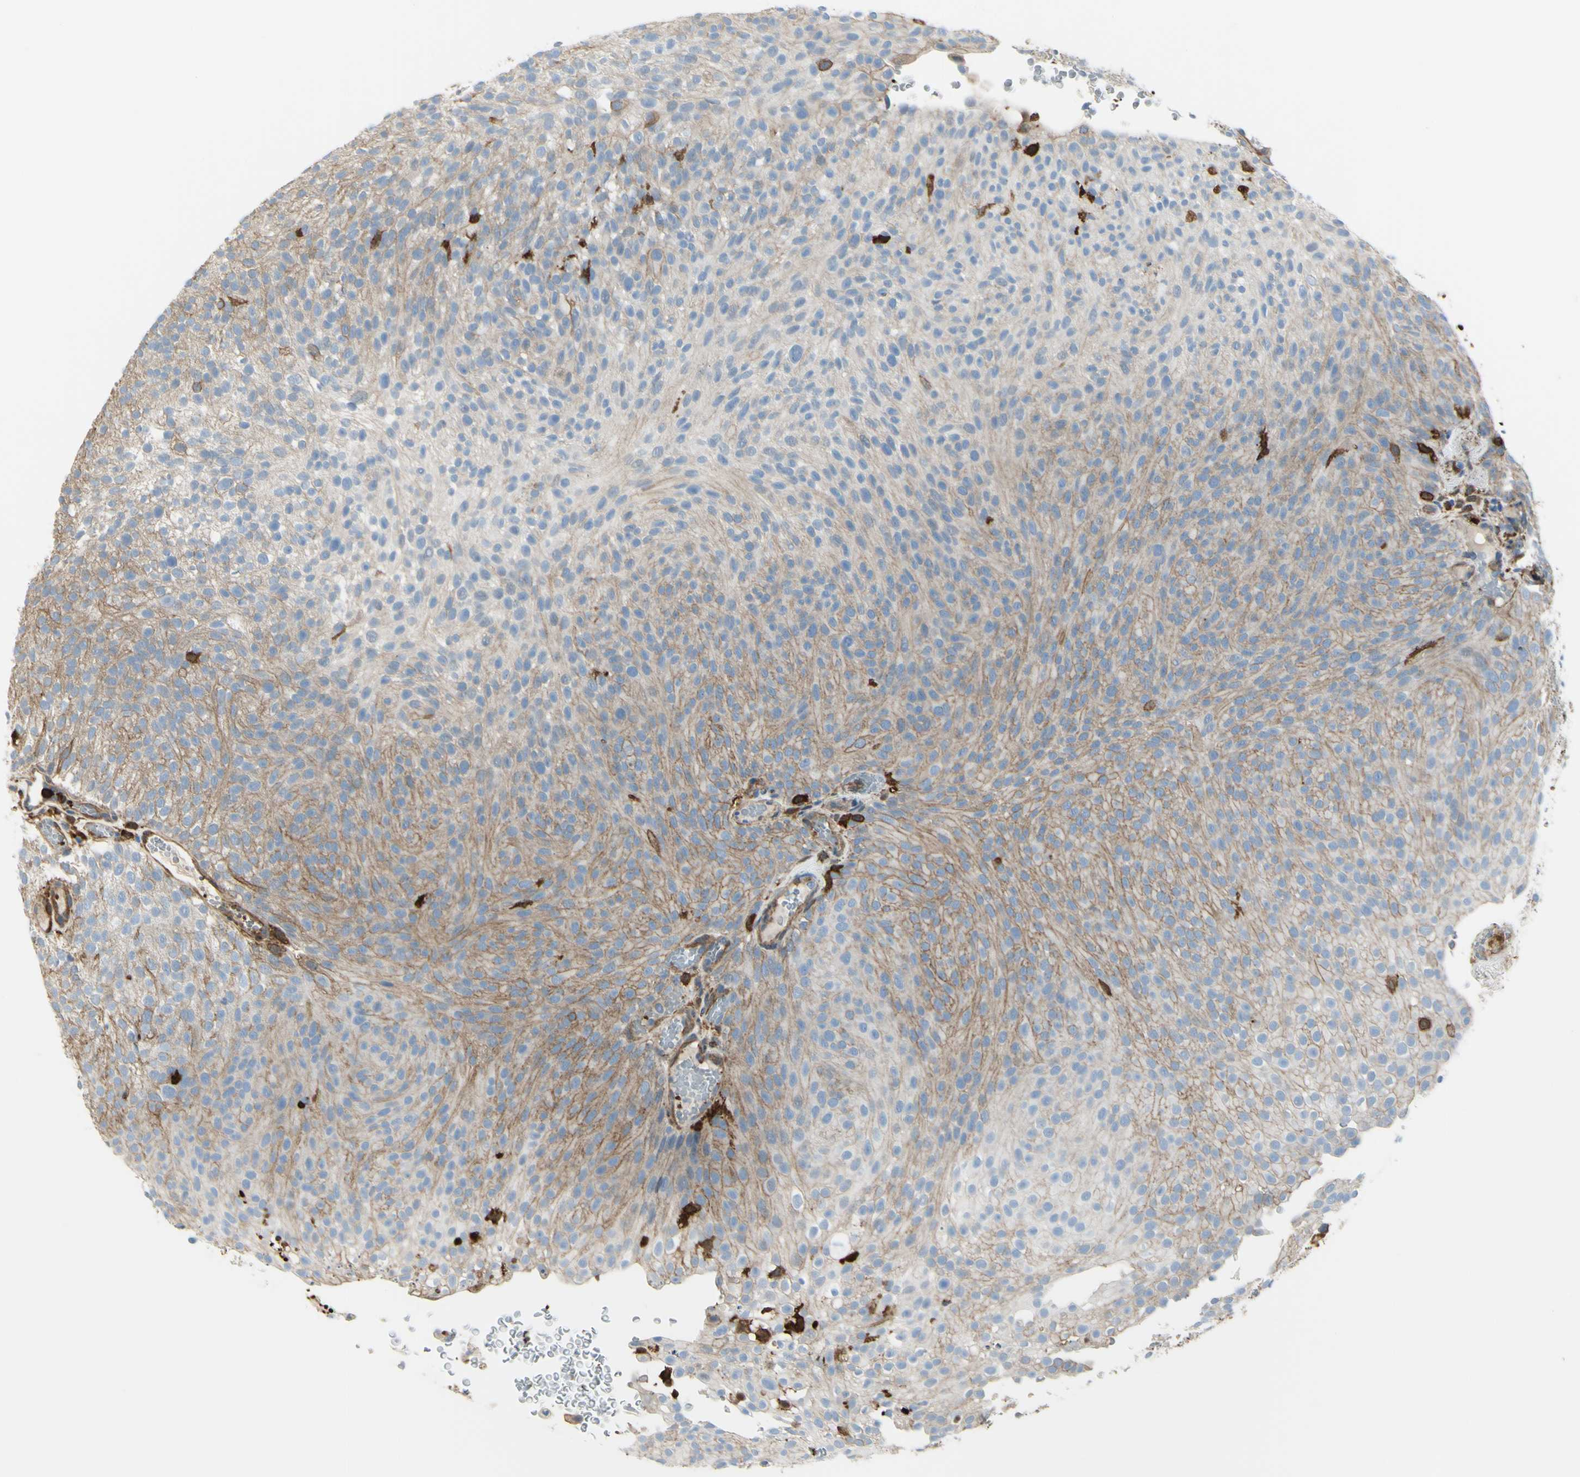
{"staining": {"intensity": "weak", "quantity": "25%-75%", "location": "cytoplasmic/membranous"}, "tissue": "urothelial cancer", "cell_type": "Tumor cells", "image_type": "cancer", "snomed": [{"axis": "morphology", "description": "Urothelial carcinoma, Low grade"}, {"axis": "topography", "description": "Urinary bladder"}], "caption": "This histopathology image demonstrates IHC staining of human urothelial carcinoma (low-grade), with low weak cytoplasmic/membranous expression in approximately 25%-75% of tumor cells.", "gene": "GSN", "patient": {"sex": "male", "age": 78}}